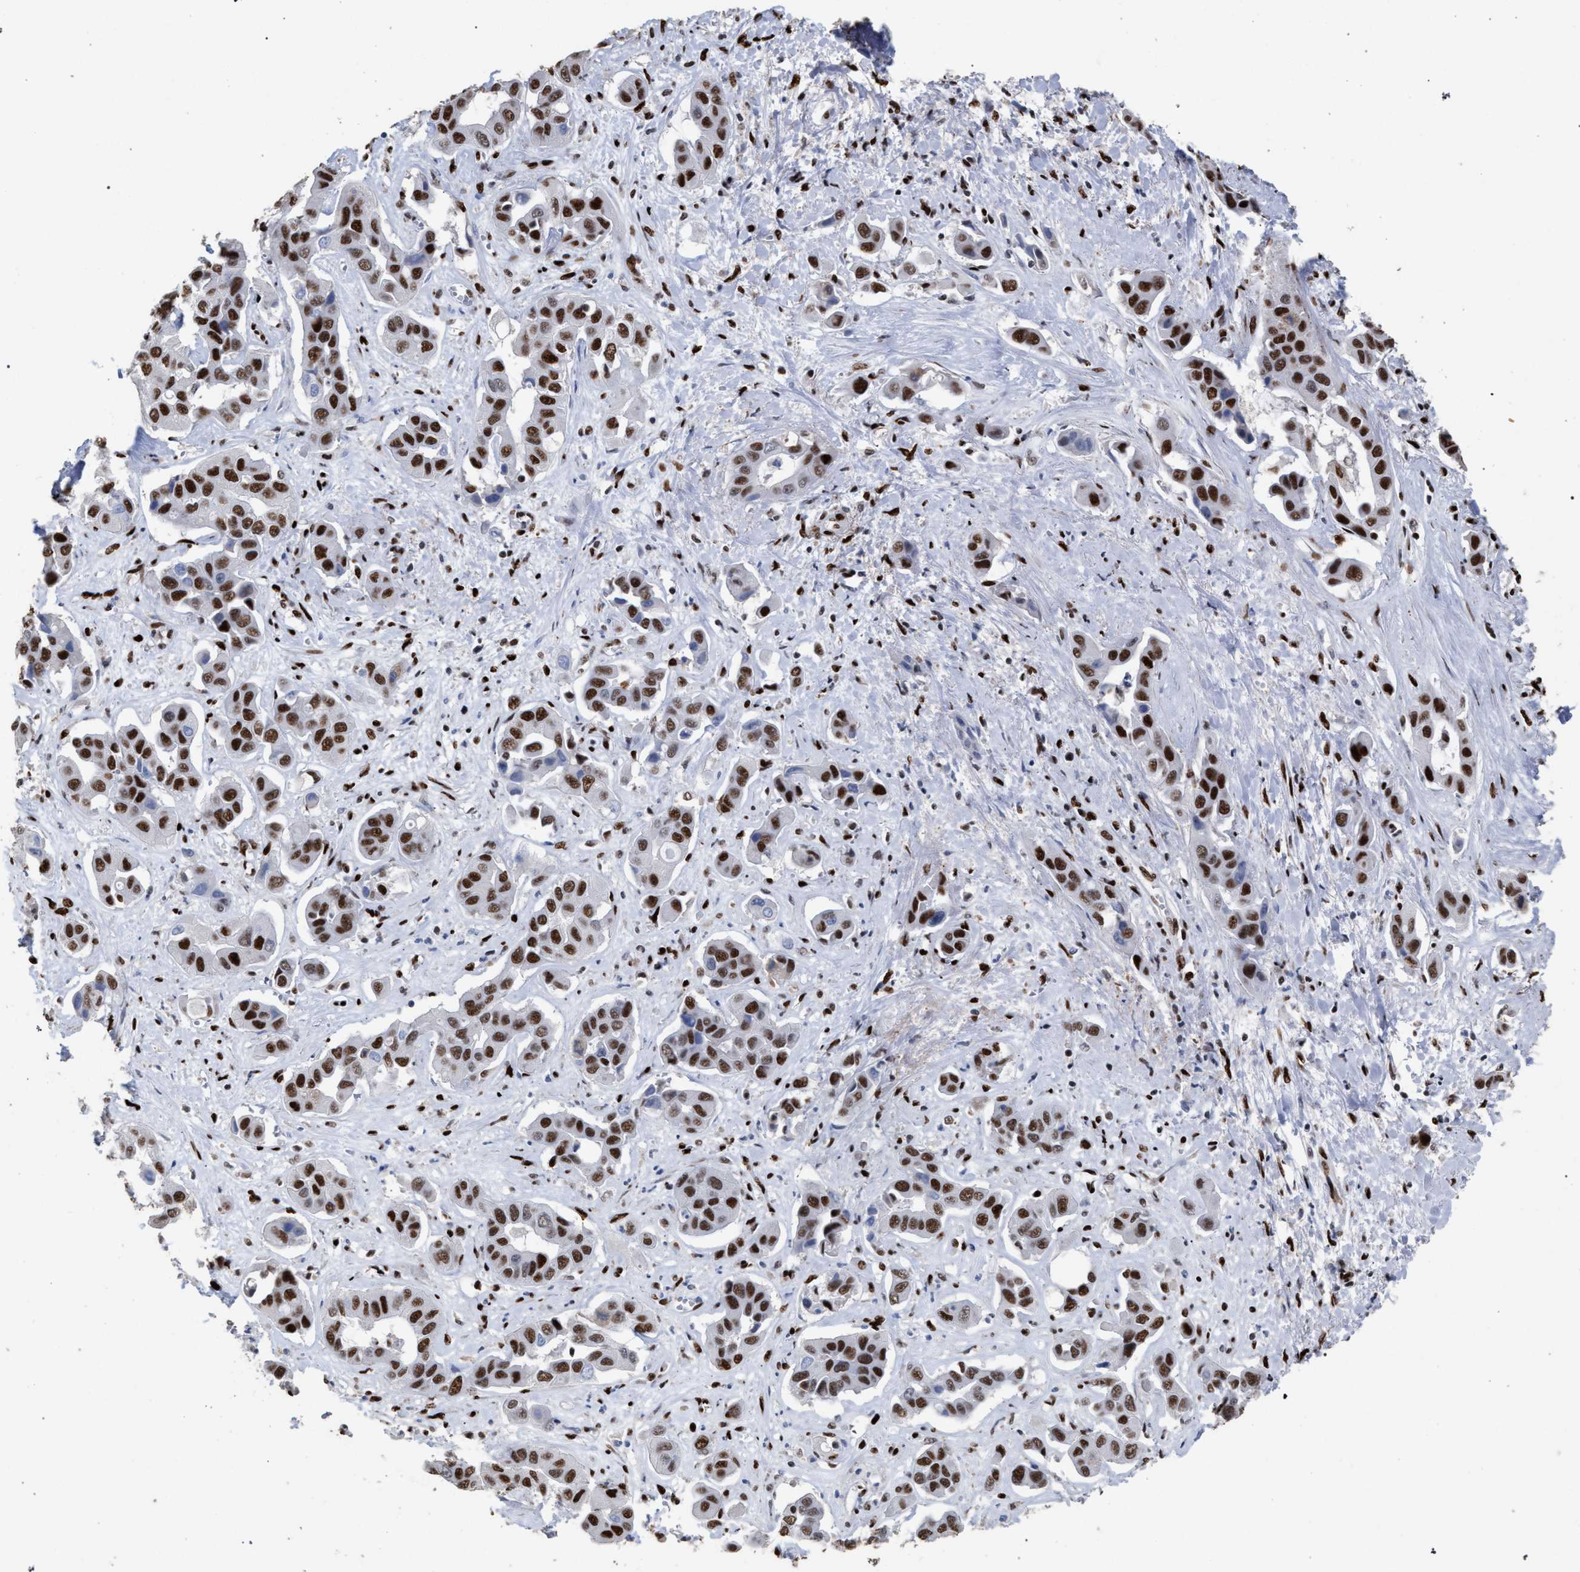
{"staining": {"intensity": "strong", "quantity": ">75%", "location": "nuclear"}, "tissue": "liver cancer", "cell_type": "Tumor cells", "image_type": "cancer", "snomed": [{"axis": "morphology", "description": "Cholangiocarcinoma"}, {"axis": "topography", "description": "Liver"}], "caption": "Liver cholangiocarcinoma stained for a protein reveals strong nuclear positivity in tumor cells.", "gene": "TP53BP1", "patient": {"sex": "female", "age": 52}}